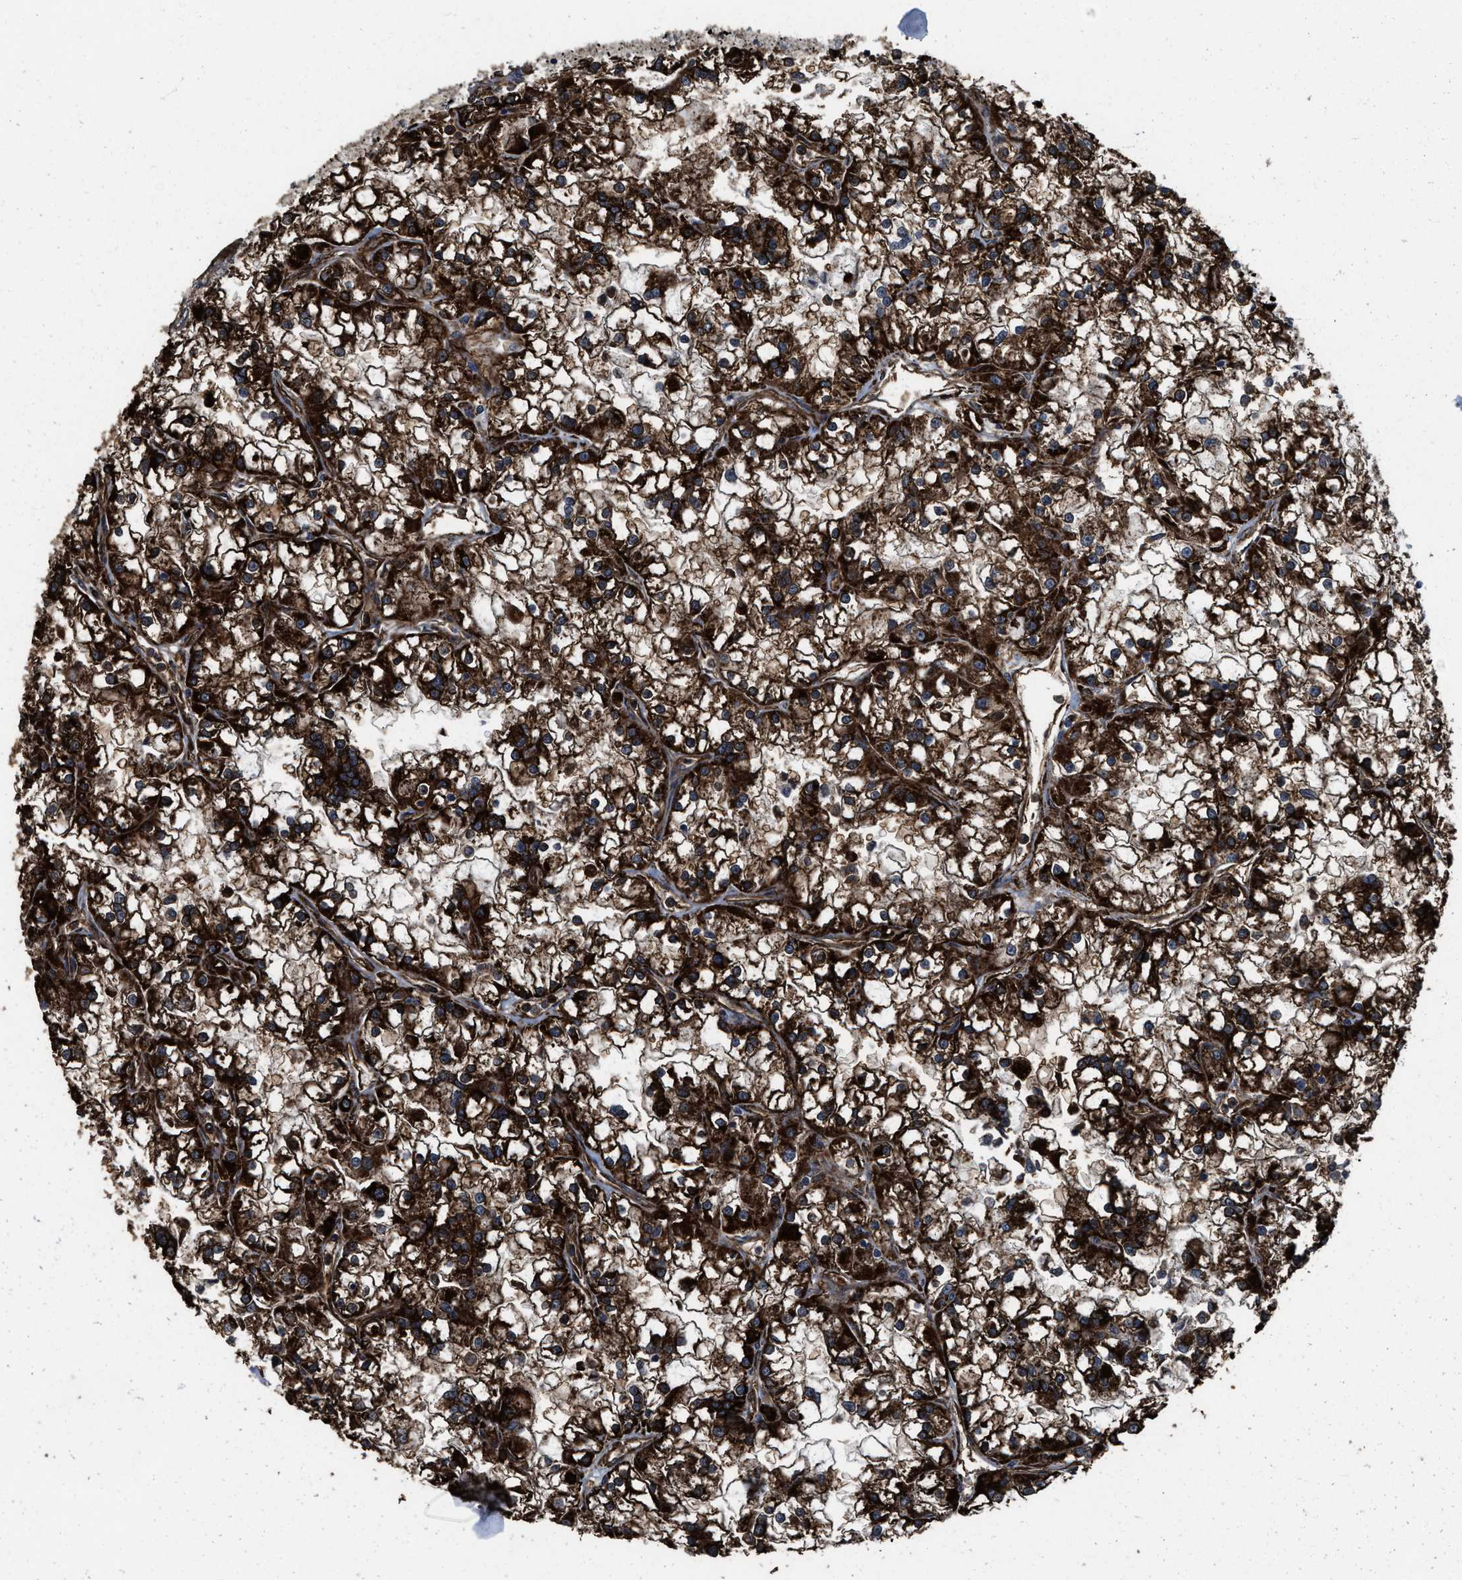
{"staining": {"intensity": "strong", "quantity": ">75%", "location": "cytoplasmic/membranous"}, "tissue": "renal cancer", "cell_type": "Tumor cells", "image_type": "cancer", "snomed": [{"axis": "morphology", "description": "Adenocarcinoma, NOS"}, {"axis": "topography", "description": "Kidney"}], "caption": "DAB immunohistochemical staining of human renal cancer shows strong cytoplasmic/membranous protein staining in approximately >75% of tumor cells.", "gene": "ZNF20", "patient": {"sex": "female", "age": 52}}